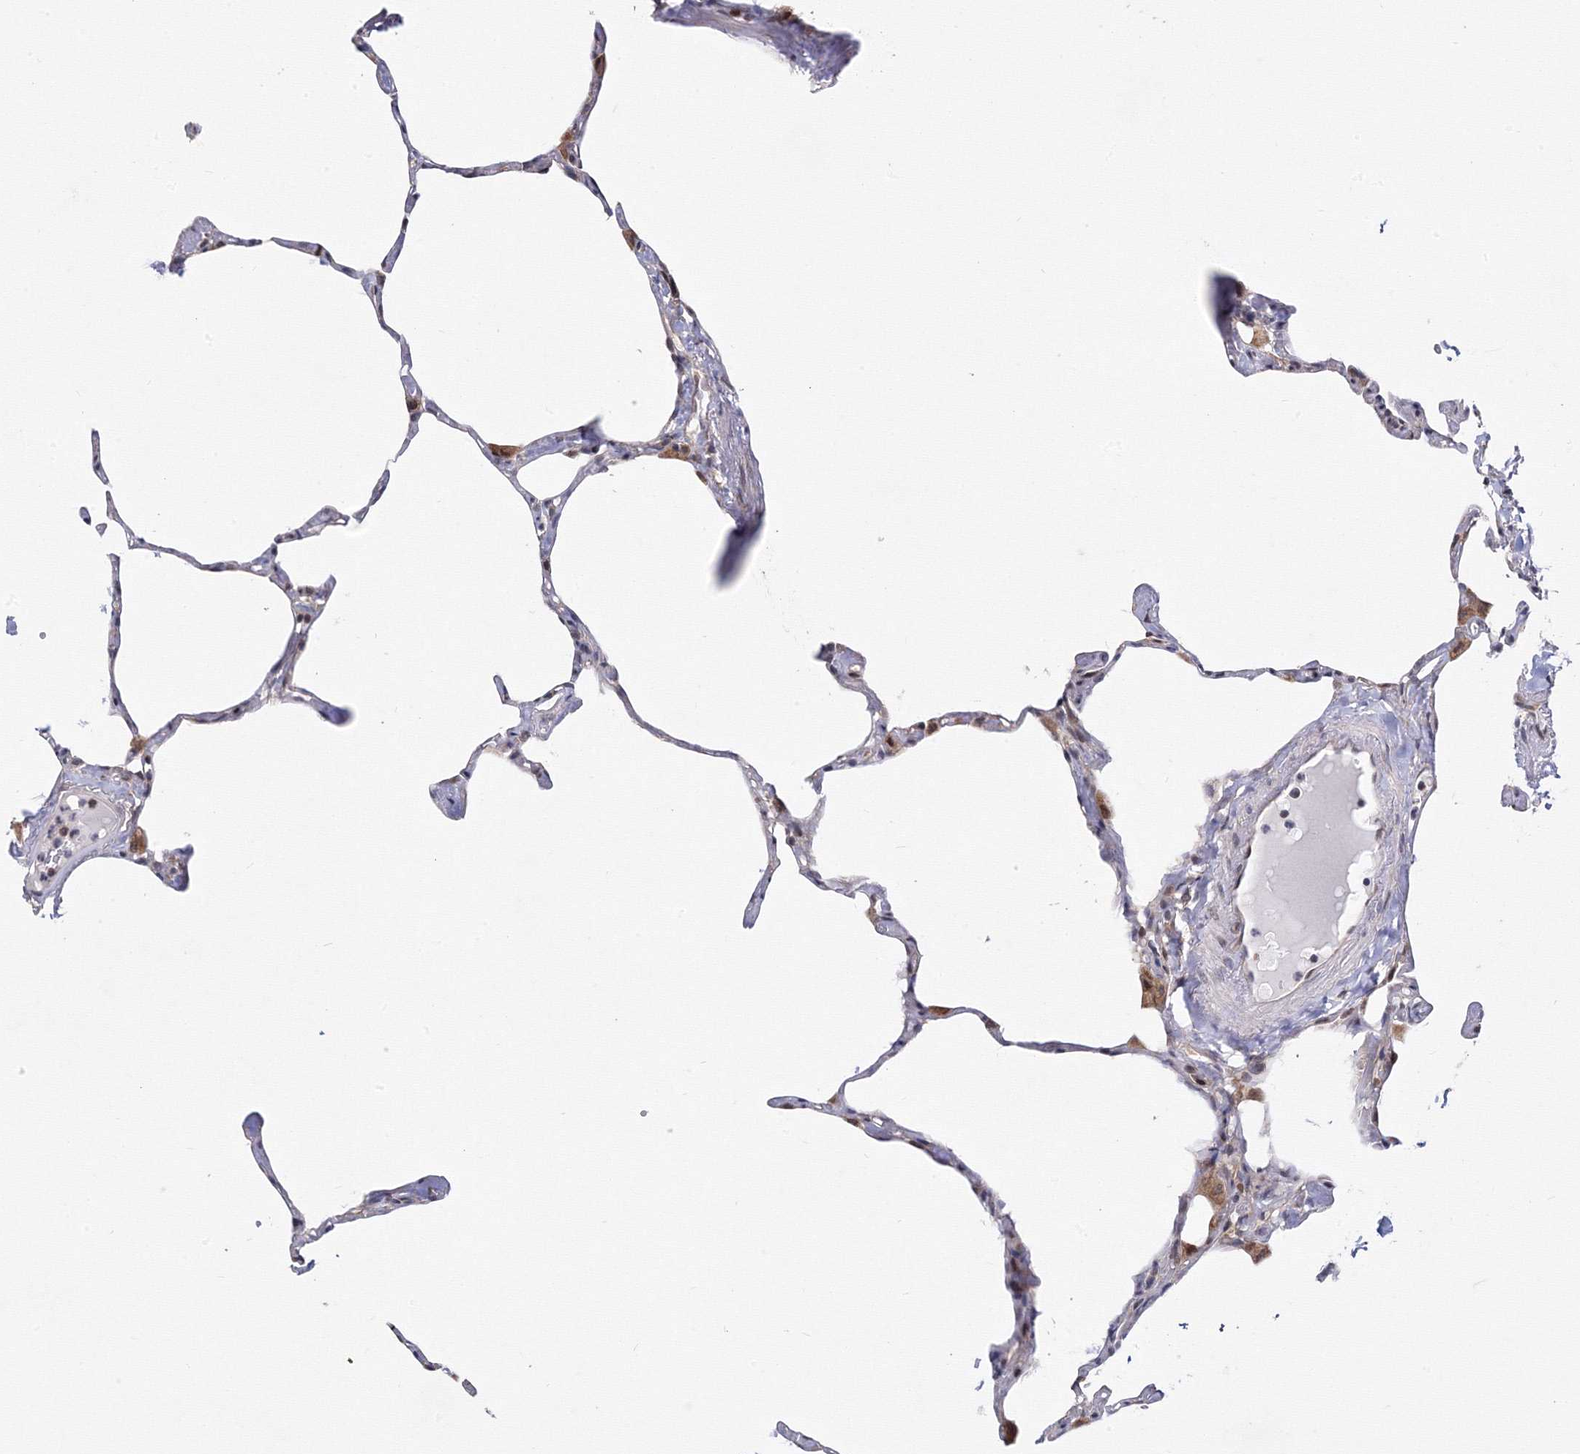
{"staining": {"intensity": "negative", "quantity": "none", "location": "none"}, "tissue": "lung", "cell_type": "Alveolar cells", "image_type": "normal", "snomed": [{"axis": "morphology", "description": "Normal tissue, NOS"}, {"axis": "topography", "description": "Lung"}], "caption": "Immunohistochemistry (IHC) of unremarkable lung reveals no positivity in alveolar cells. (DAB (3,3'-diaminobenzidine) IHC, high magnification).", "gene": "GPN1", "patient": {"sex": "male", "age": 65}}